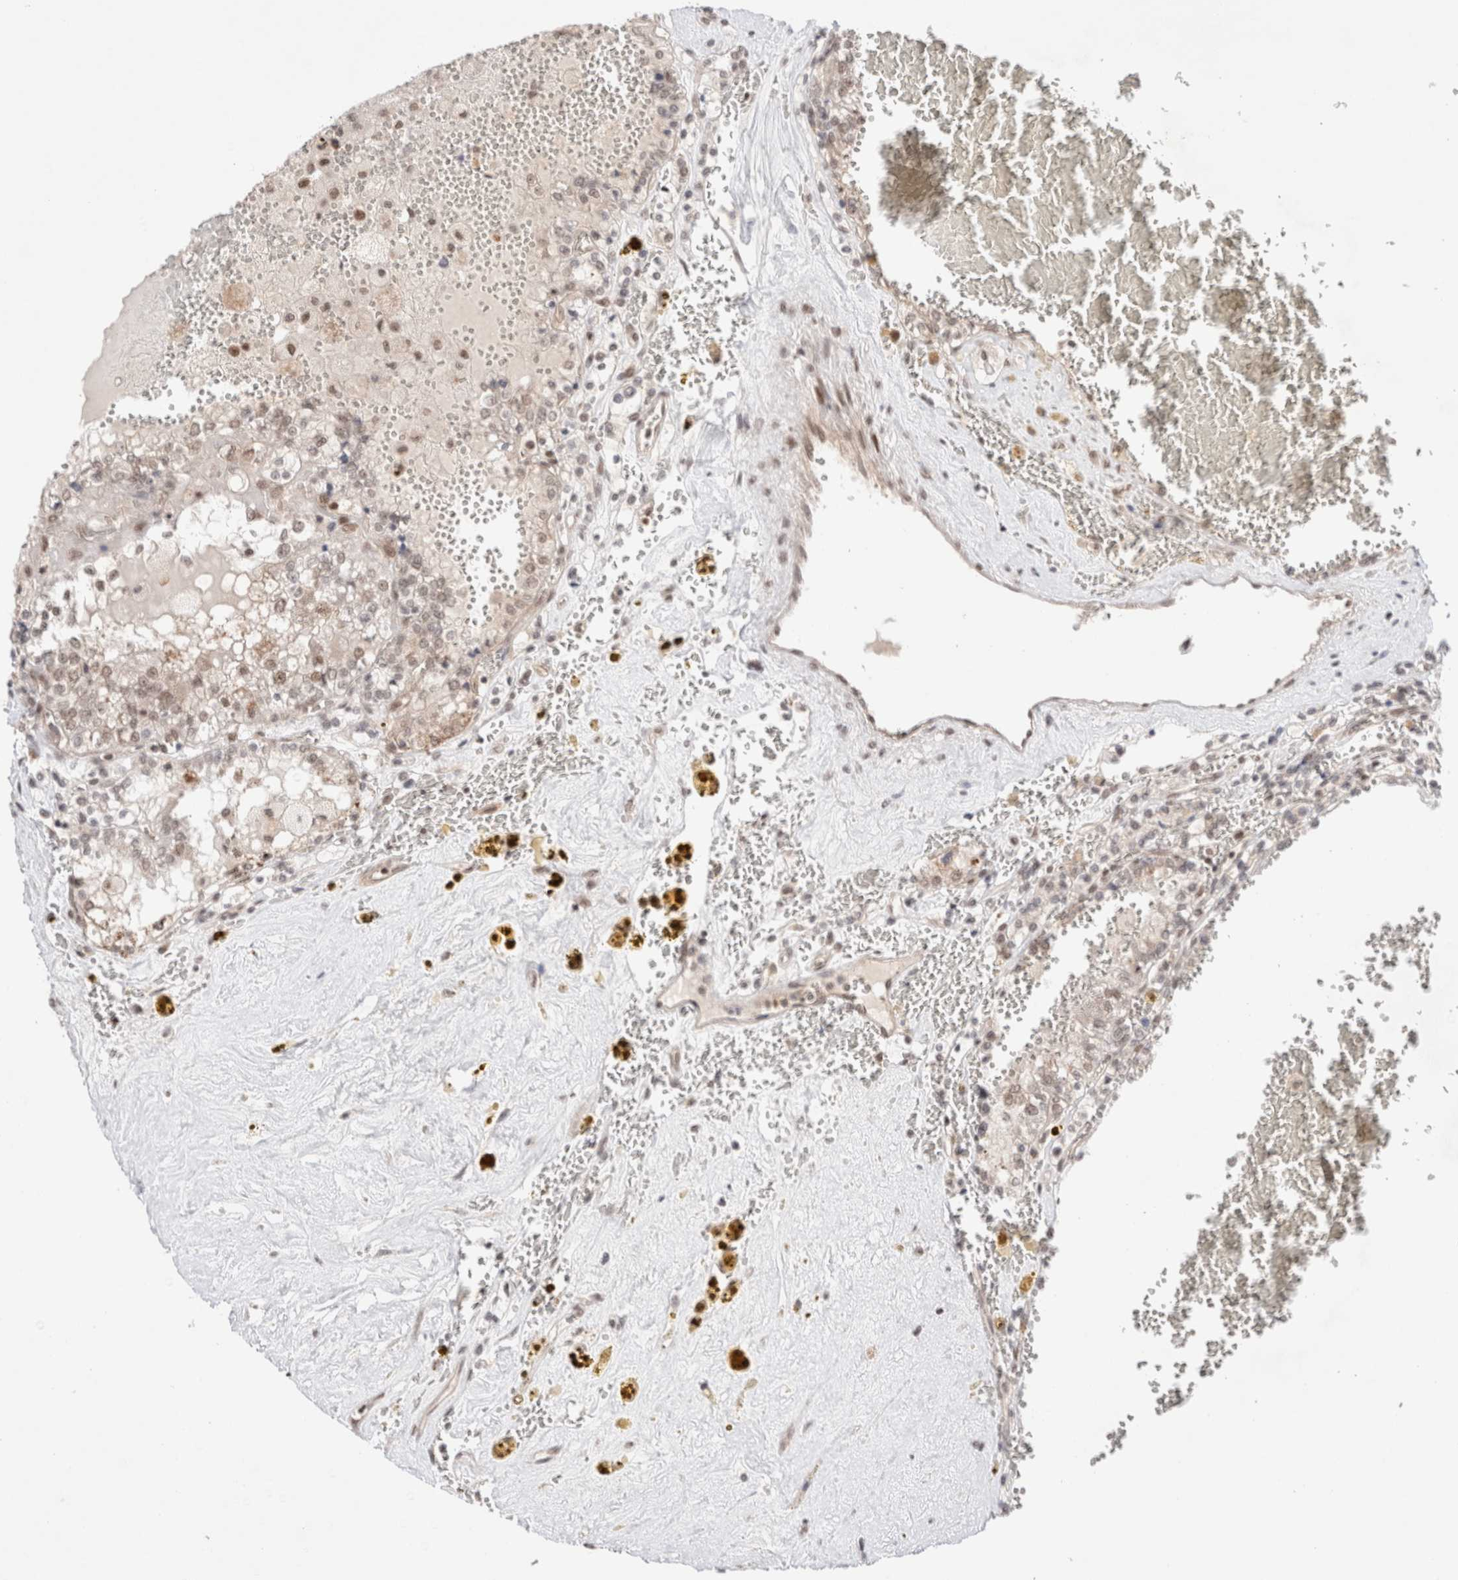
{"staining": {"intensity": "weak", "quantity": "25%-75%", "location": "nuclear"}, "tissue": "renal cancer", "cell_type": "Tumor cells", "image_type": "cancer", "snomed": [{"axis": "morphology", "description": "Adenocarcinoma, NOS"}, {"axis": "topography", "description": "Kidney"}], "caption": "Adenocarcinoma (renal) tissue displays weak nuclear staining in about 25%-75% of tumor cells, visualized by immunohistochemistry.", "gene": "GATAD2A", "patient": {"sex": "female", "age": 56}}